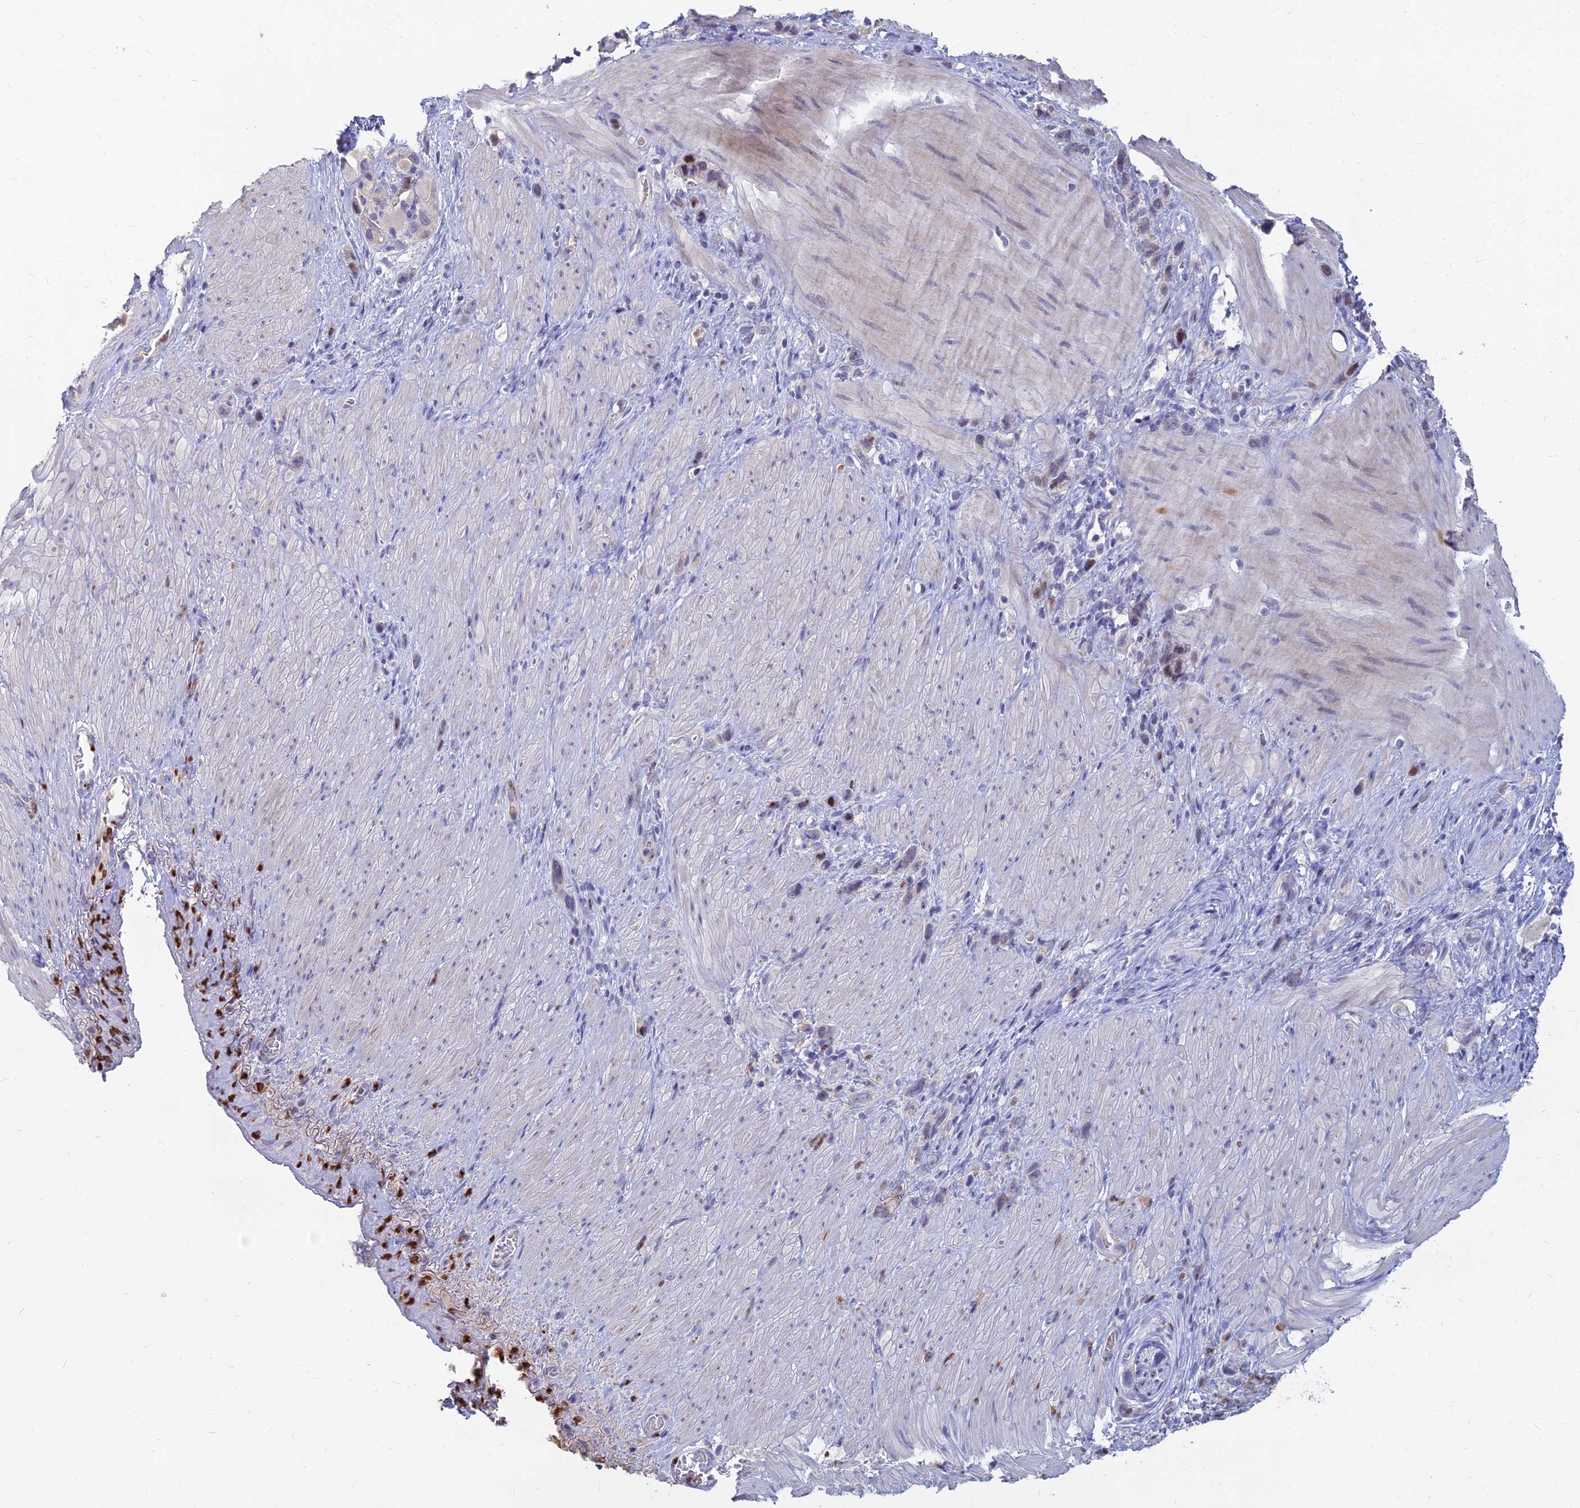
{"staining": {"intensity": "negative", "quantity": "none", "location": "none"}, "tissue": "stomach cancer", "cell_type": "Tumor cells", "image_type": "cancer", "snomed": [{"axis": "morphology", "description": "Adenocarcinoma, NOS"}, {"axis": "topography", "description": "Stomach"}], "caption": "DAB (3,3'-diaminobenzidine) immunohistochemical staining of human stomach cancer (adenocarcinoma) reveals no significant positivity in tumor cells.", "gene": "GOLGA6D", "patient": {"sex": "female", "age": 65}}